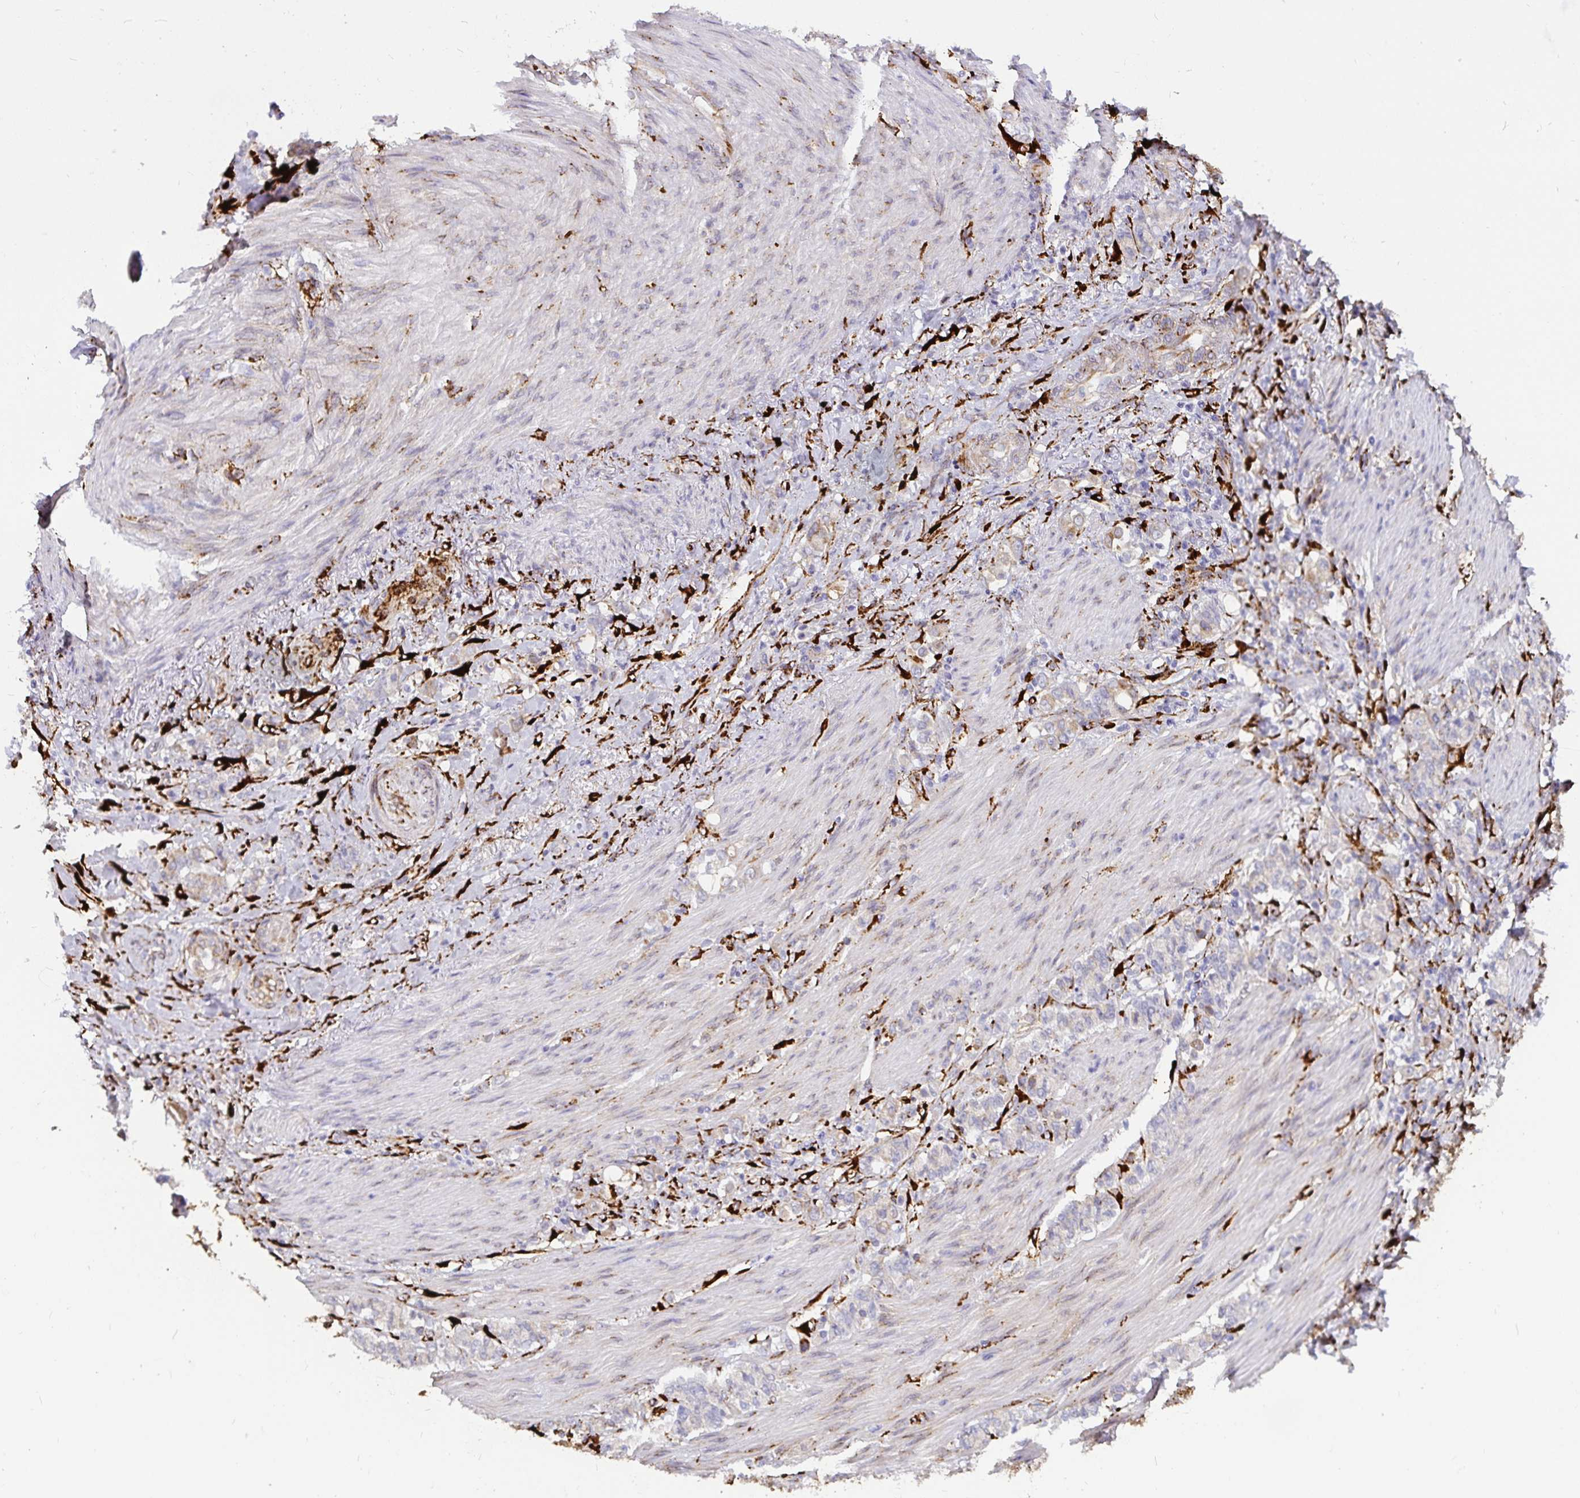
{"staining": {"intensity": "moderate", "quantity": "<25%", "location": "cytoplasmic/membranous"}, "tissue": "stomach cancer", "cell_type": "Tumor cells", "image_type": "cancer", "snomed": [{"axis": "morphology", "description": "Adenocarcinoma, NOS"}, {"axis": "topography", "description": "Stomach"}], "caption": "Protein staining shows moderate cytoplasmic/membranous expression in about <25% of tumor cells in stomach adenocarcinoma. Nuclei are stained in blue.", "gene": "P4HA2", "patient": {"sex": "female", "age": 79}}